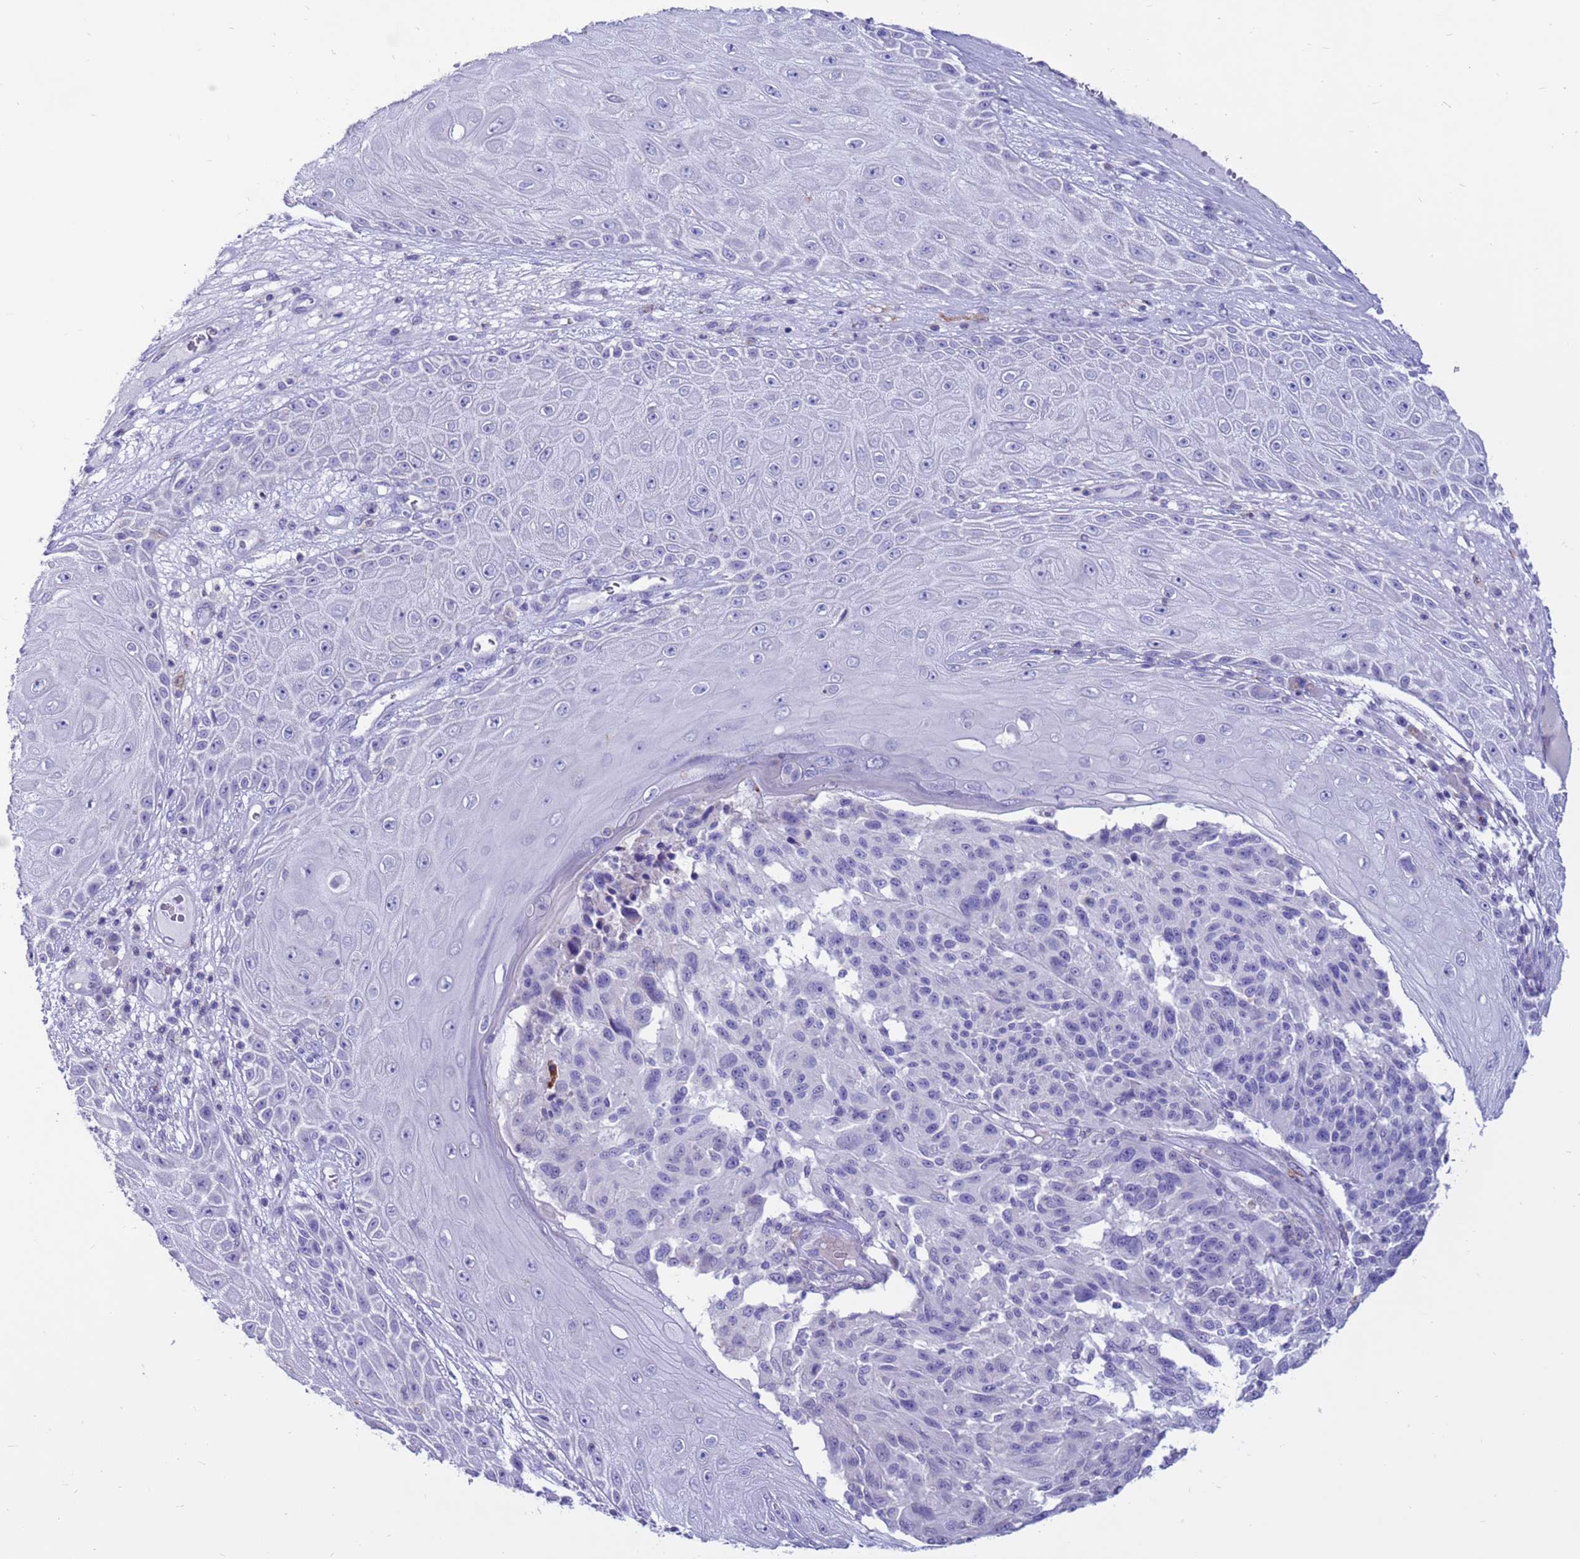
{"staining": {"intensity": "negative", "quantity": "none", "location": "none"}, "tissue": "melanoma", "cell_type": "Tumor cells", "image_type": "cancer", "snomed": [{"axis": "morphology", "description": "Malignant melanoma, NOS"}, {"axis": "topography", "description": "Skin"}], "caption": "Immunohistochemistry of malignant melanoma shows no positivity in tumor cells.", "gene": "PDE10A", "patient": {"sex": "male", "age": 53}}